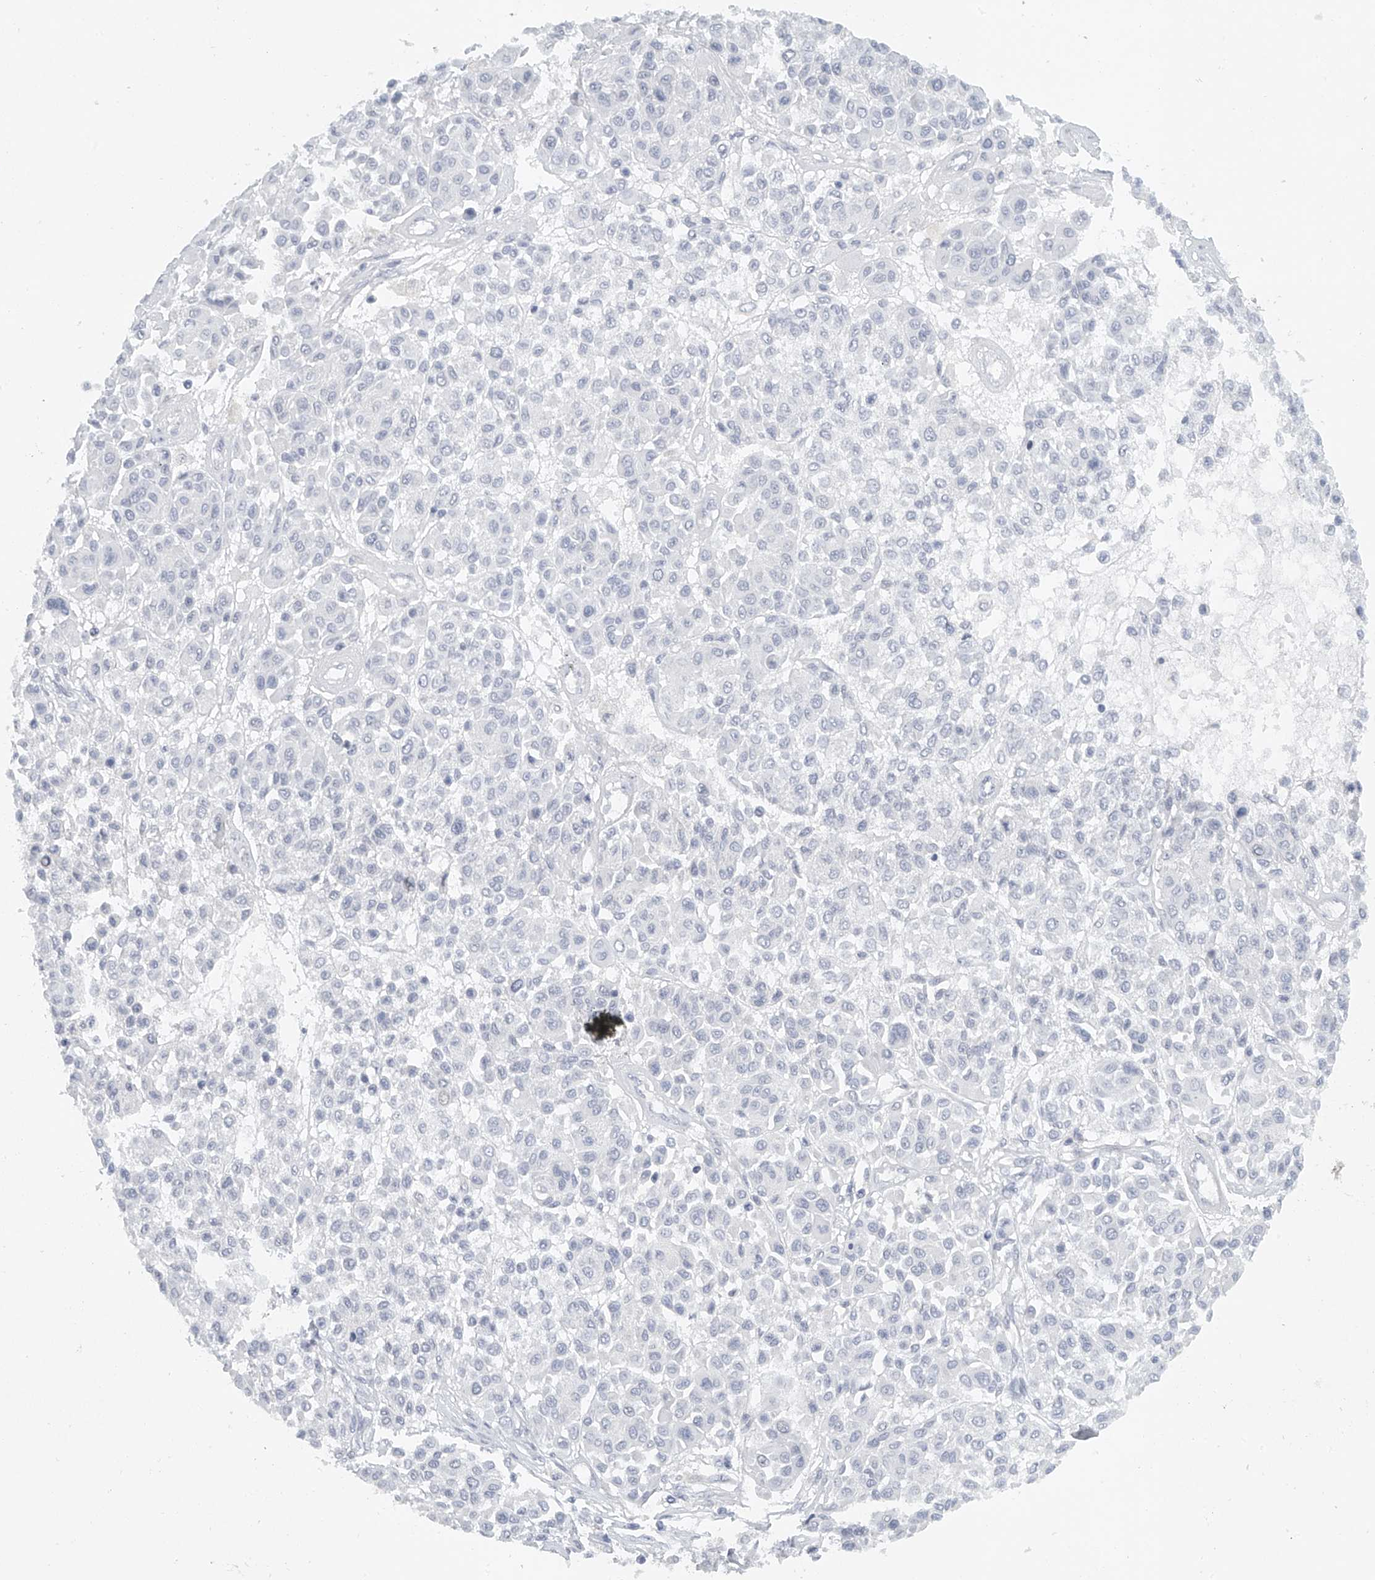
{"staining": {"intensity": "negative", "quantity": "none", "location": "none"}, "tissue": "melanoma", "cell_type": "Tumor cells", "image_type": "cancer", "snomed": [{"axis": "morphology", "description": "Malignant melanoma, Metastatic site"}, {"axis": "topography", "description": "Soft tissue"}], "caption": "This image is of malignant melanoma (metastatic site) stained with immunohistochemistry to label a protein in brown with the nuclei are counter-stained blue. There is no staining in tumor cells.", "gene": "FAT2", "patient": {"sex": "male", "age": 41}}